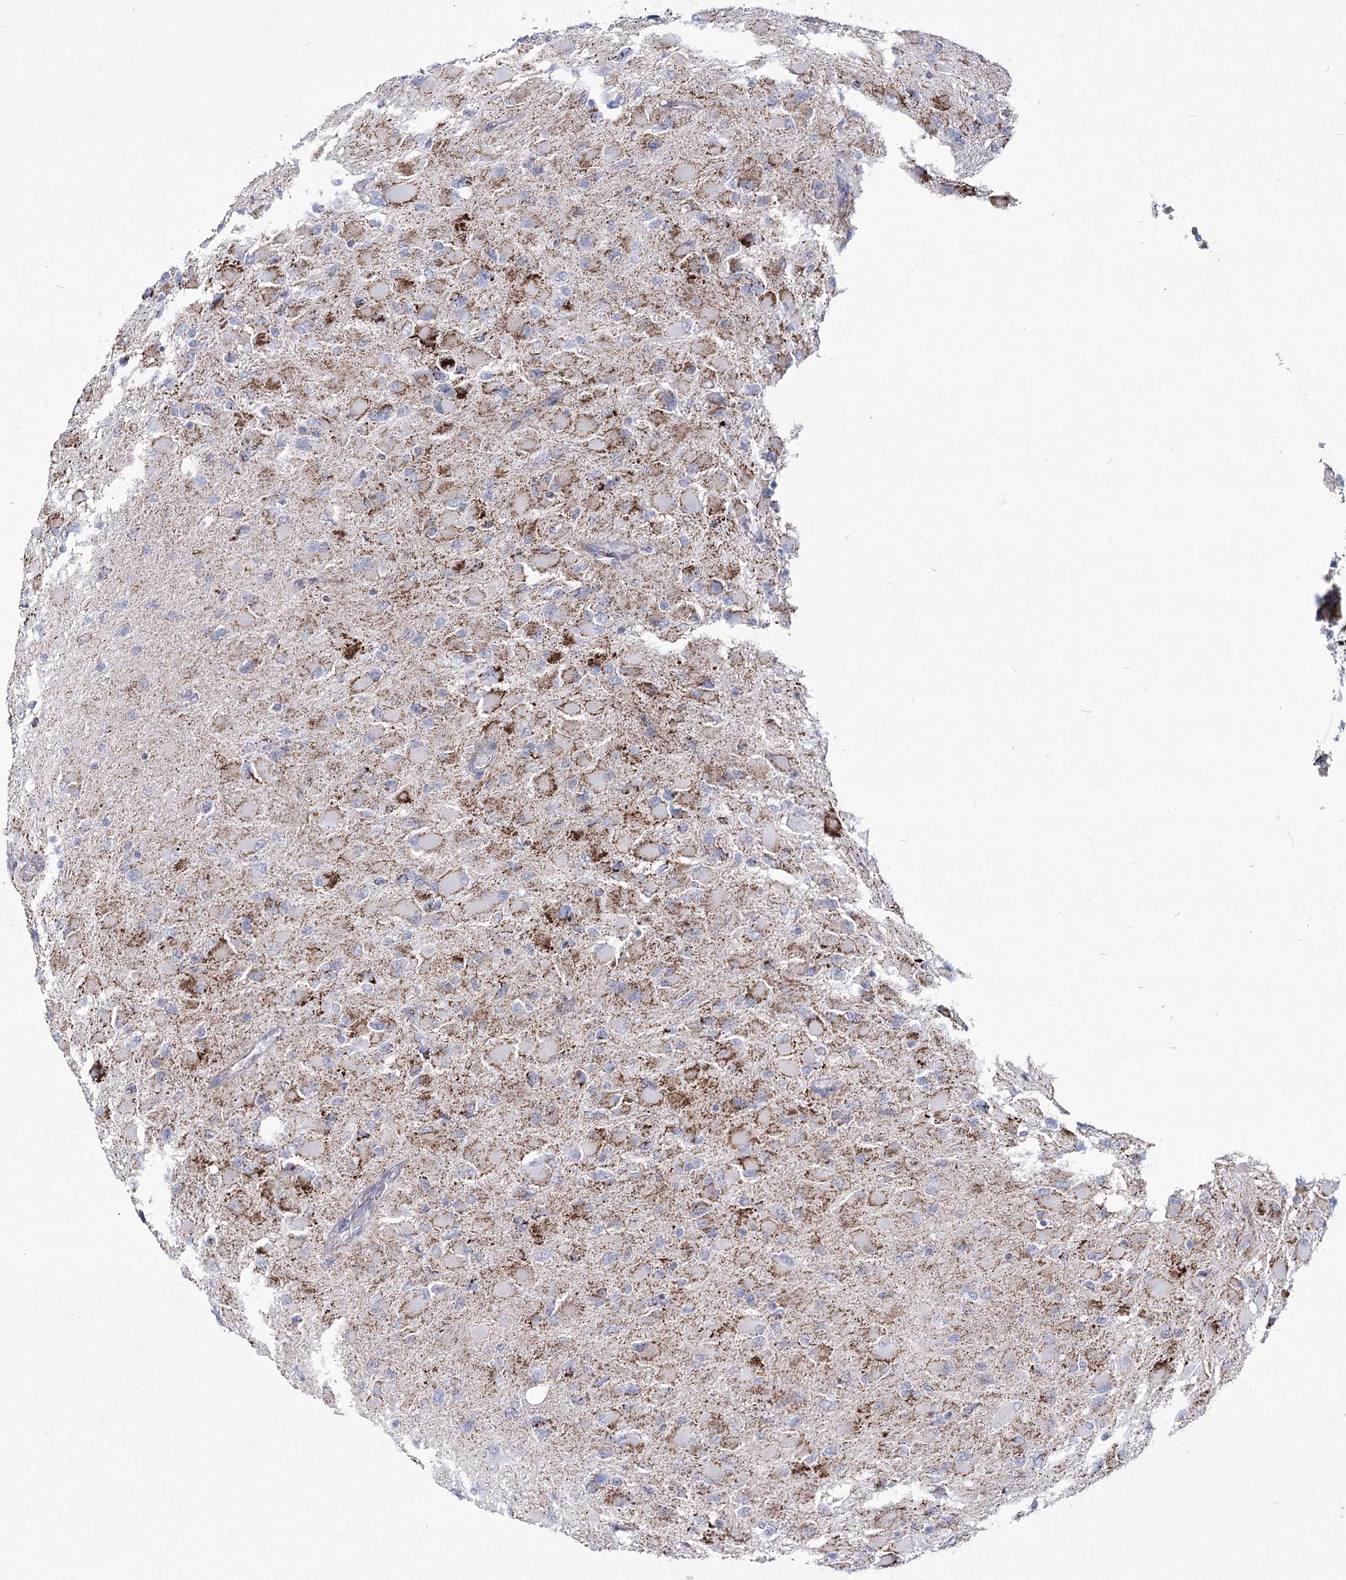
{"staining": {"intensity": "moderate", "quantity": ">75%", "location": "cytoplasmic/membranous"}, "tissue": "glioma", "cell_type": "Tumor cells", "image_type": "cancer", "snomed": [{"axis": "morphology", "description": "Glioma, malignant, High grade"}, {"axis": "topography", "description": "Cerebral cortex"}], "caption": "Tumor cells display moderate cytoplasmic/membranous staining in approximately >75% of cells in glioma. The staining was performed using DAB, with brown indicating positive protein expression. Nuclei are stained blue with hematoxylin.", "gene": "PDHB", "patient": {"sex": "female", "age": 36}}